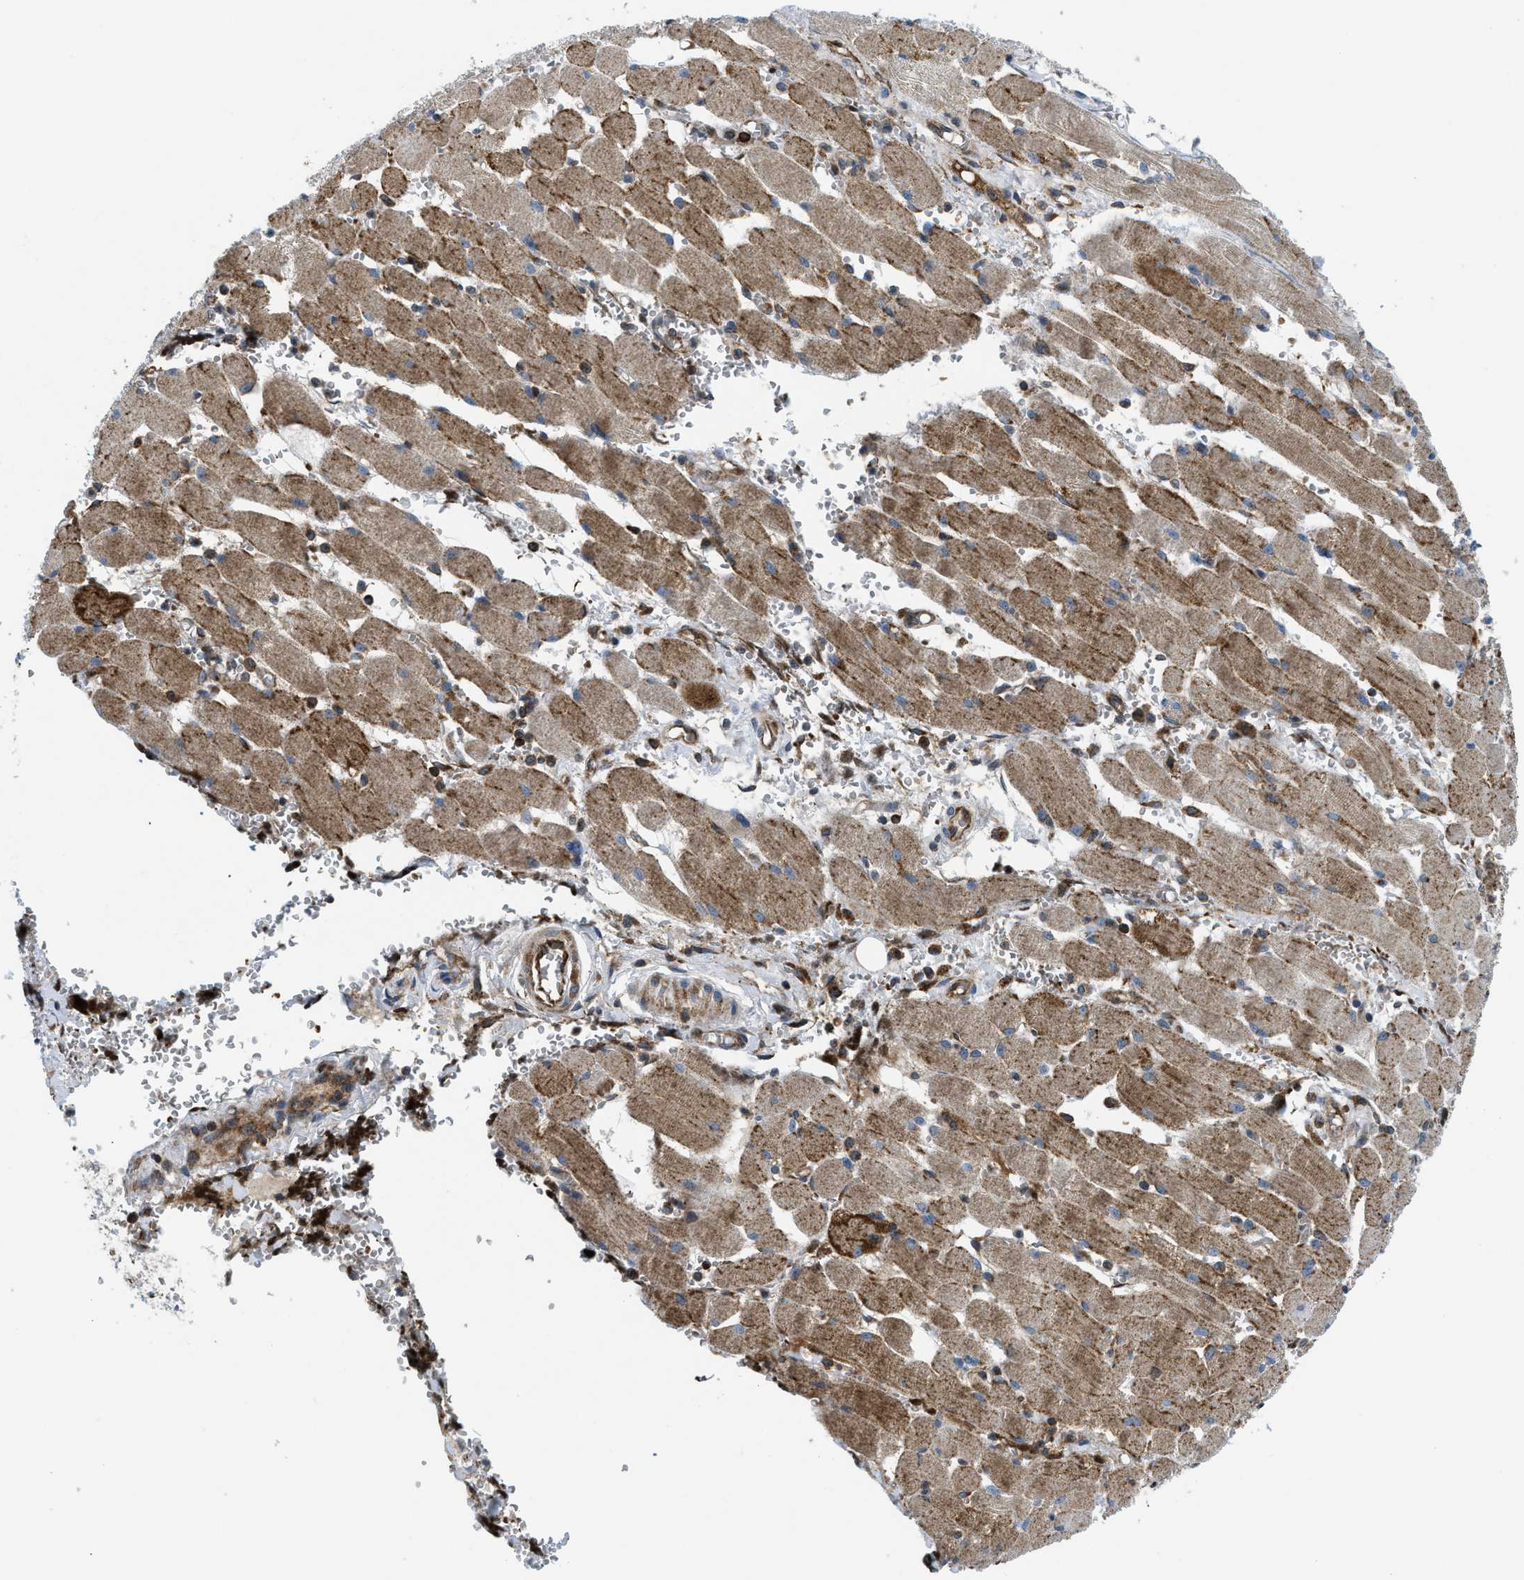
{"staining": {"intensity": "moderate", "quantity": "25%-75%", "location": "cytoplasmic/membranous"}, "tissue": "adipose tissue", "cell_type": "Adipocytes", "image_type": "normal", "snomed": [{"axis": "morphology", "description": "Squamous cell carcinoma, NOS"}, {"axis": "topography", "description": "Oral tissue"}, {"axis": "topography", "description": "Head-Neck"}], "caption": "Adipose tissue stained with IHC demonstrates moderate cytoplasmic/membranous positivity in about 25%-75% of adipocytes.", "gene": "CSPG4", "patient": {"sex": "female", "age": 50}}